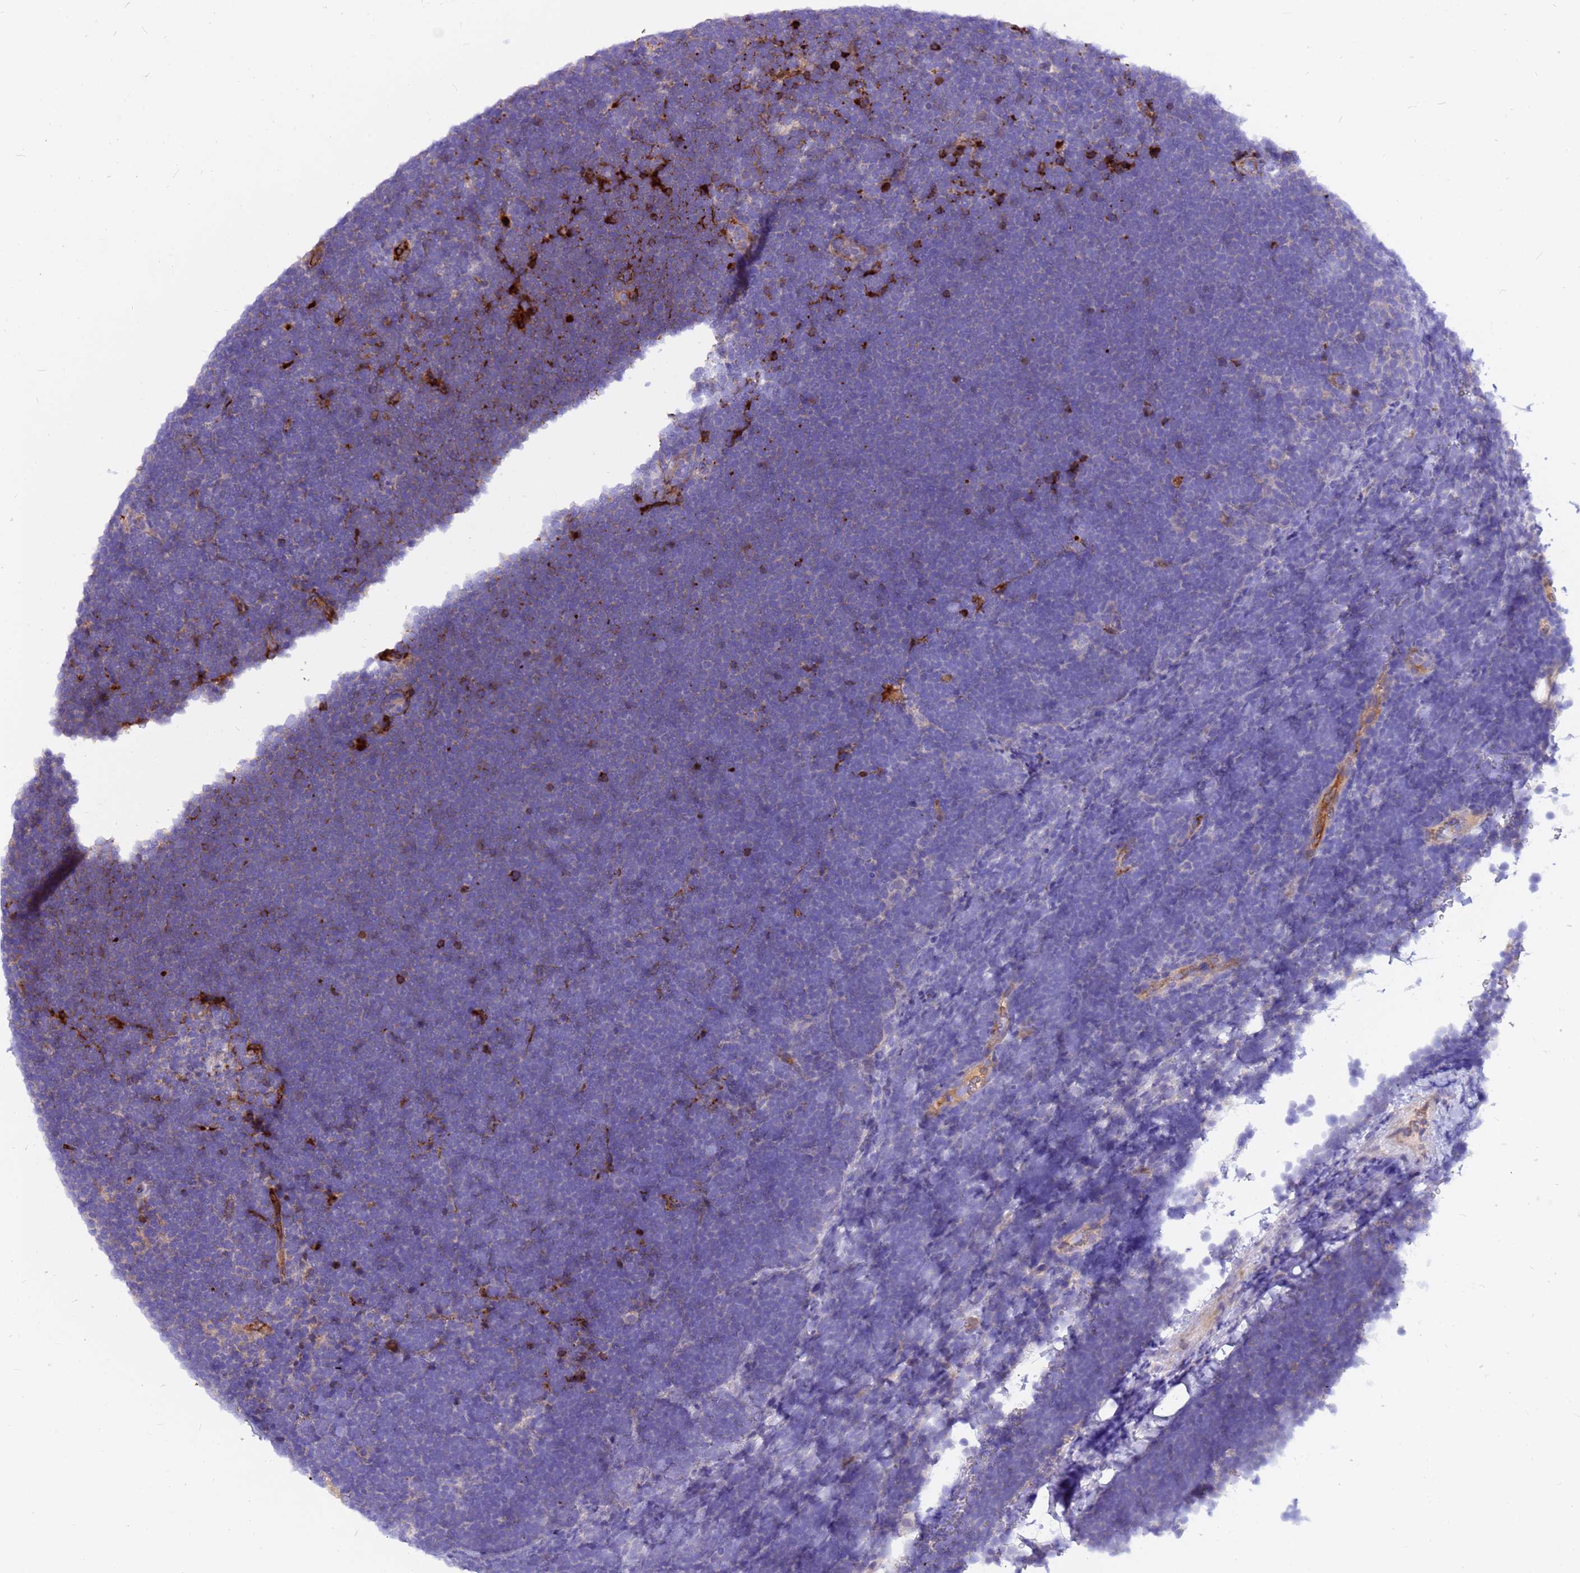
{"staining": {"intensity": "negative", "quantity": "none", "location": "none"}, "tissue": "lymphoma", "cell_type": "Tumor cells", "image_type": "cancer", "snomed": [{"axis": "morphology", "description": "Malignant lymphoma, non-Hodgkin's type, High grade"}, {"axis": "topography", "description": "Lymph node"}], "caption": "Immunohistochemical staining of lymphoma shows no significant positivity in tumor cells.", "gene": "CRHBP", "patient": {"sex": "male", "age": 13}}